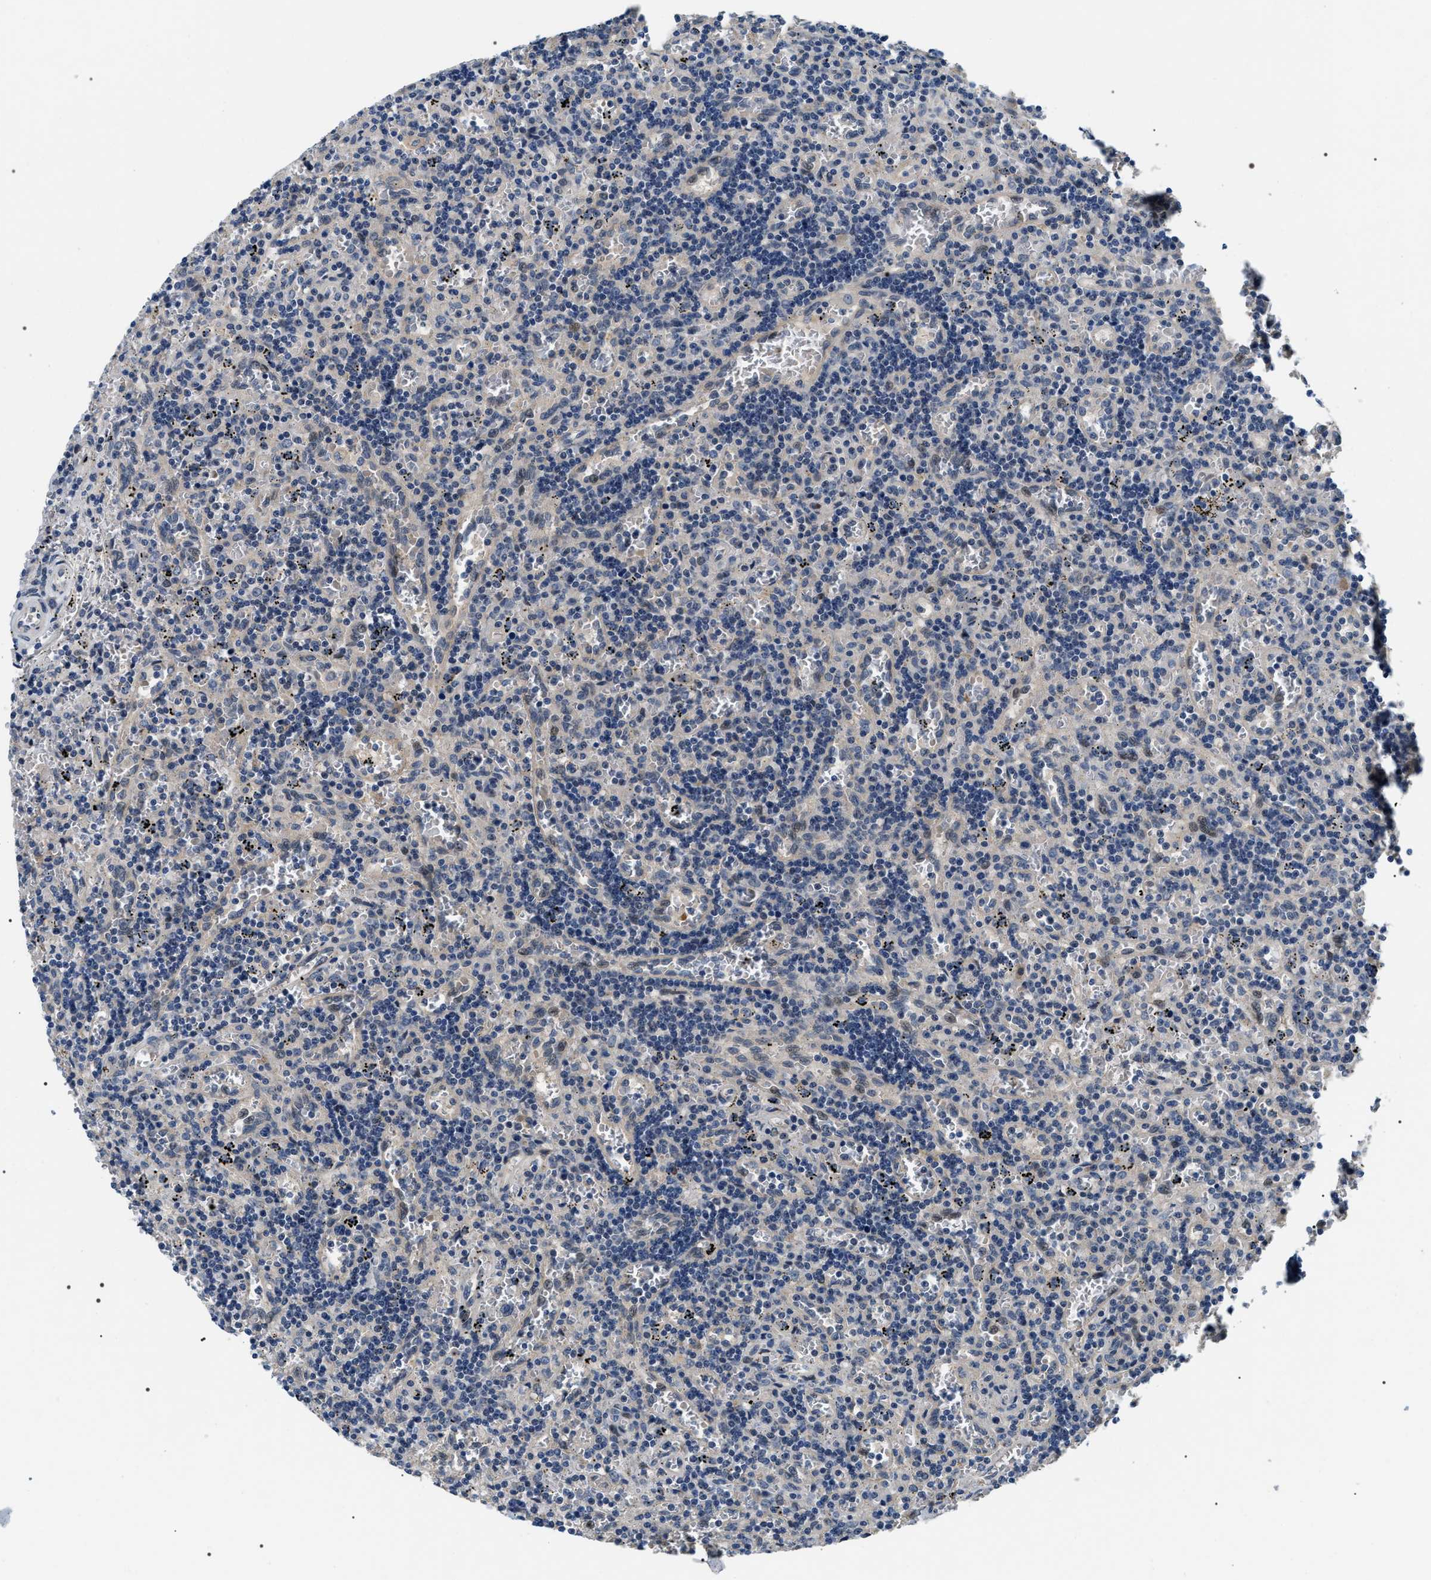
{"staining": {"intensity": "negative", "quantity": "none", "location": "none"}, "tissue": "lymphoma", "cell_type": "Tumor cells", "image_type": "cancer", "snomed": [{"axis": "morphology", "description": "Malignant lymphoma, non-Hodgkin's type, Low grade"}, {"axis": "topography", "description": "Lymph node"}], "caption": "This is an immunohistochemistry histopathology image of low-grade malignant lymphoma, non-Hodgkin's type. There is no staining in tumor cells.", "gene": "IFT81", "patient": {"sex": "male", "age": 74}}